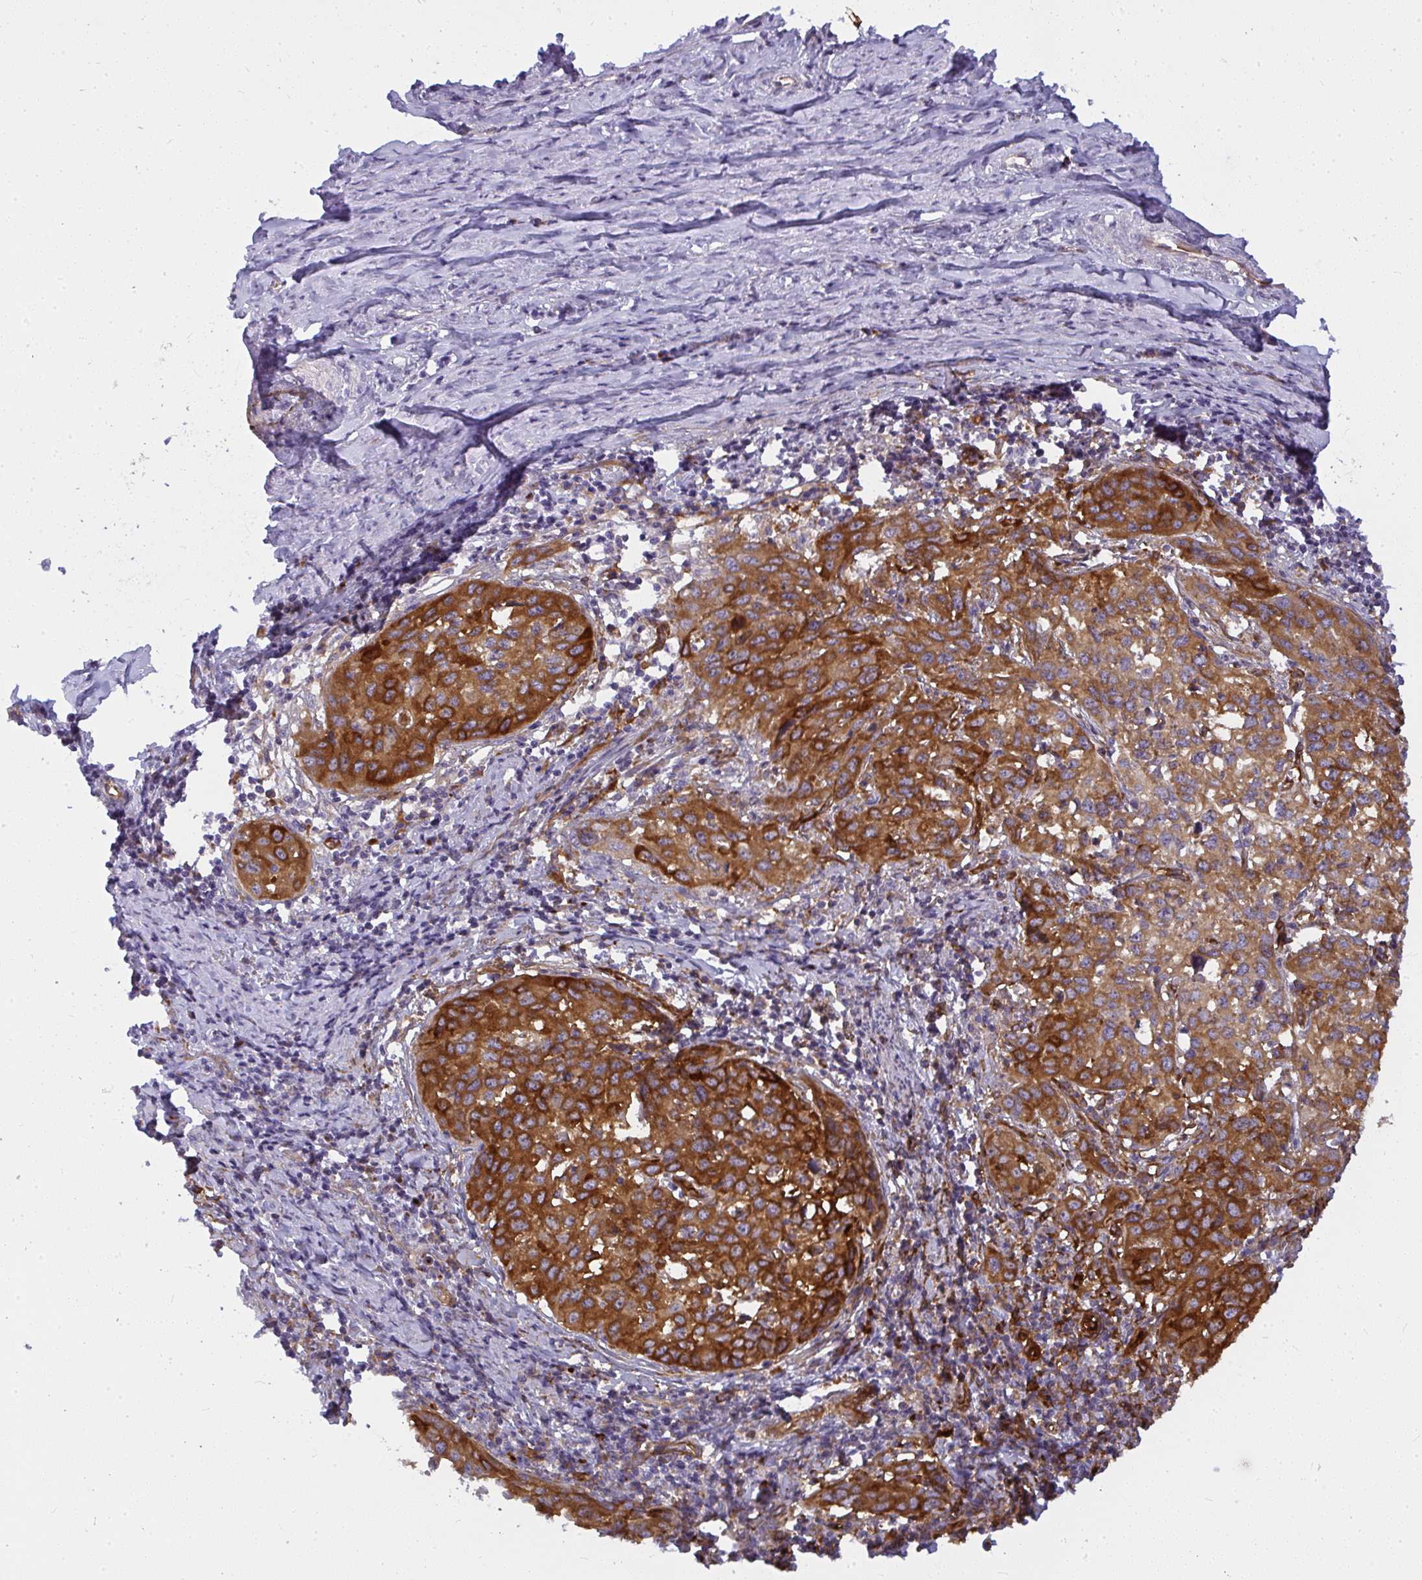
{"staining": {"intensity": "strong", "quantity": ">75%", "location": "cytoplasmic/membranous"}, "tissue": "cervical cancer", "cell_type": "Tumor cells", "image_type": "cancer", "snomed": [{"axis": "morphology", "description": "Squamous cell carcinoma, NOS"}, {"axis": "topography", "description": "Cervix"}], "caption": "This image exhibits immunohistochemistry (IHC) staining of human squamous cell carcinoma (cervical), with high strong cytoplasmic/membranous staining in approximately >75% of tumor cells.", "gene": "IFIT3", "patient": {"sex": "female", "age": 51}}